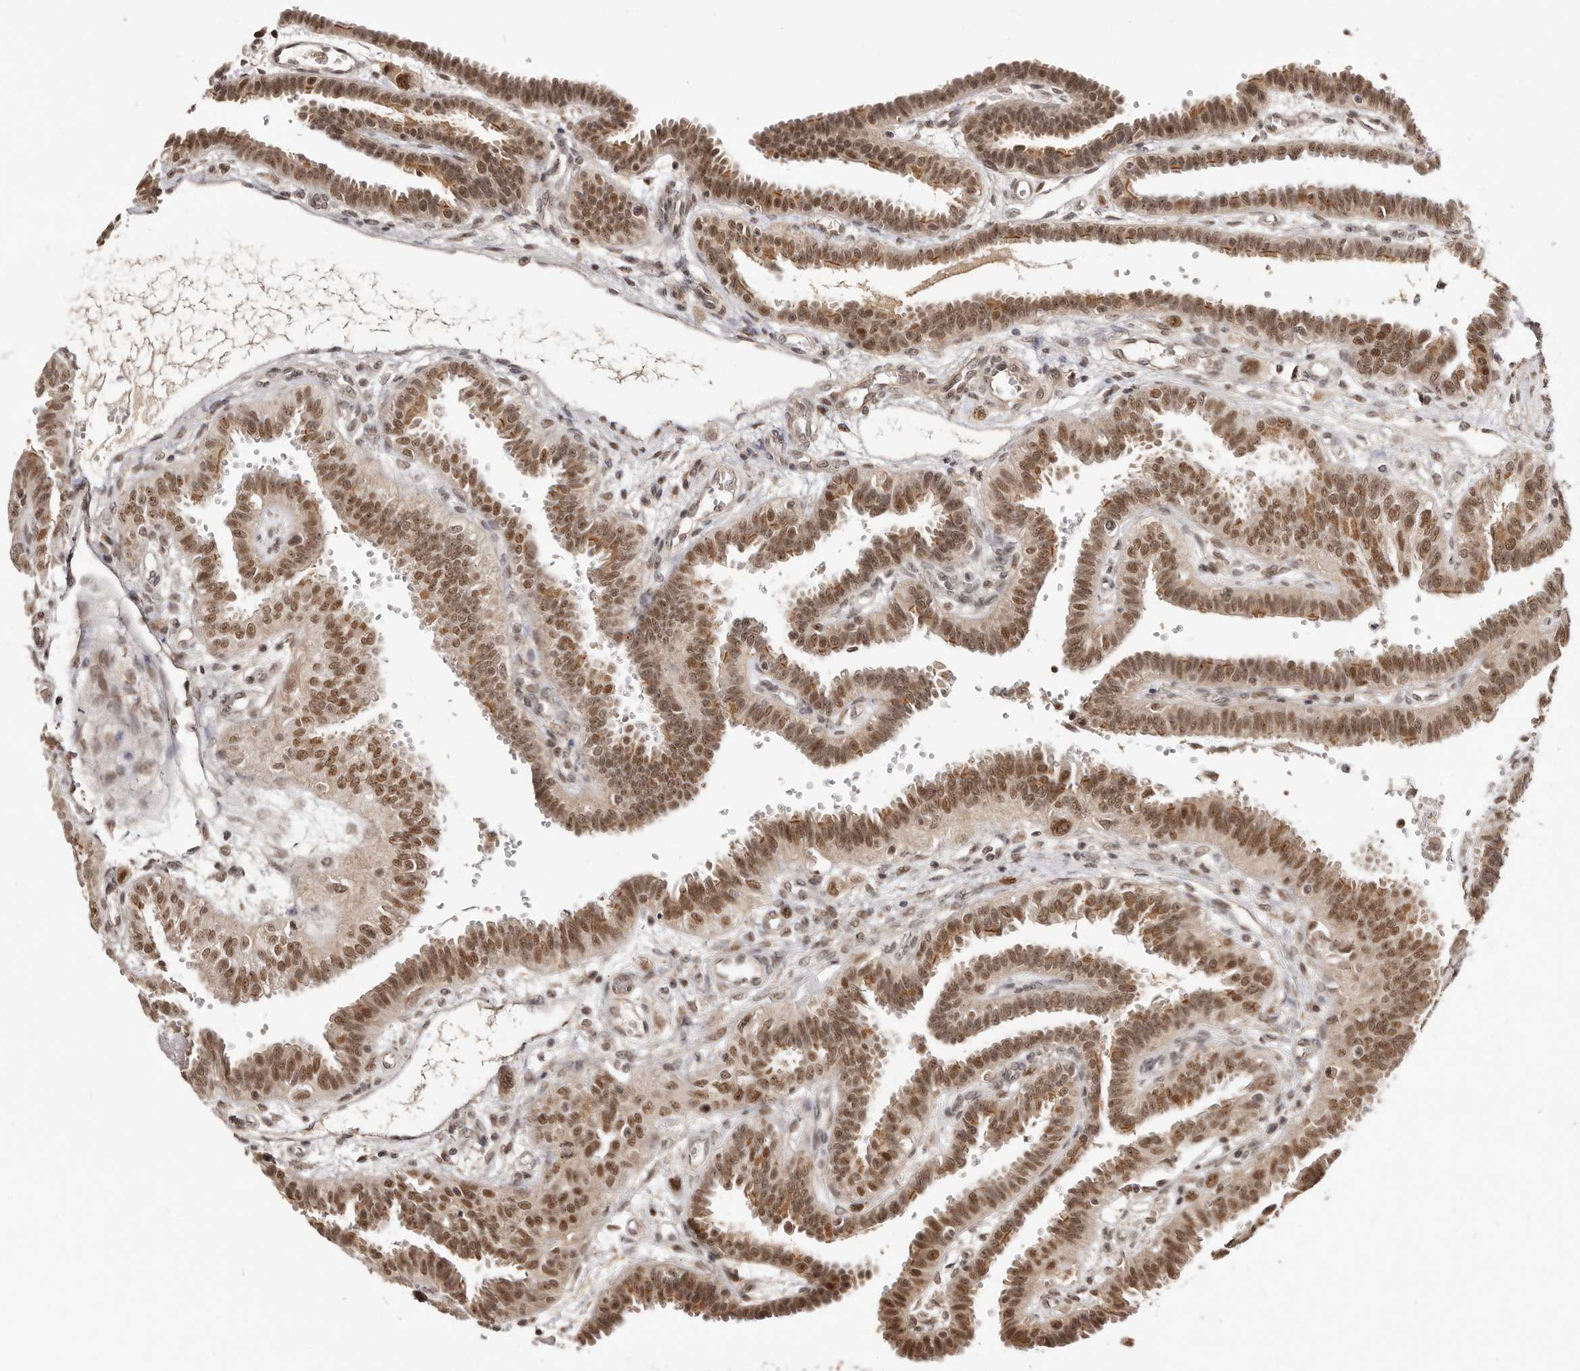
{"staining": {"intensity": "moderate", "quantity": ">75%", "location": "cytoplasmic/membranous,nuclear"}, "tissue": "fallopian tube", "cell_type": "Glandular cells", "image_type": "normal", "snomed": [{"axis": "morphology", "description": "Normal tissue, NOS"}, {"axis": "topography", "description": "Fallopian tube"}, {"axis": "topography", "description": "Placenta"}], "caption": "Protein expression analysis of normal fallopian tube shows moderate cytoplasmic/membranous,nuclear expression in approximately >75% of glandular cells. The staining was performed using DAB to visualize the protein expression in brown, while the nuclei were stained in blue with hematoxylin (Magnification: 20x).", "gene": "MED8", "patient": {"sex": "female", "age": 34}}